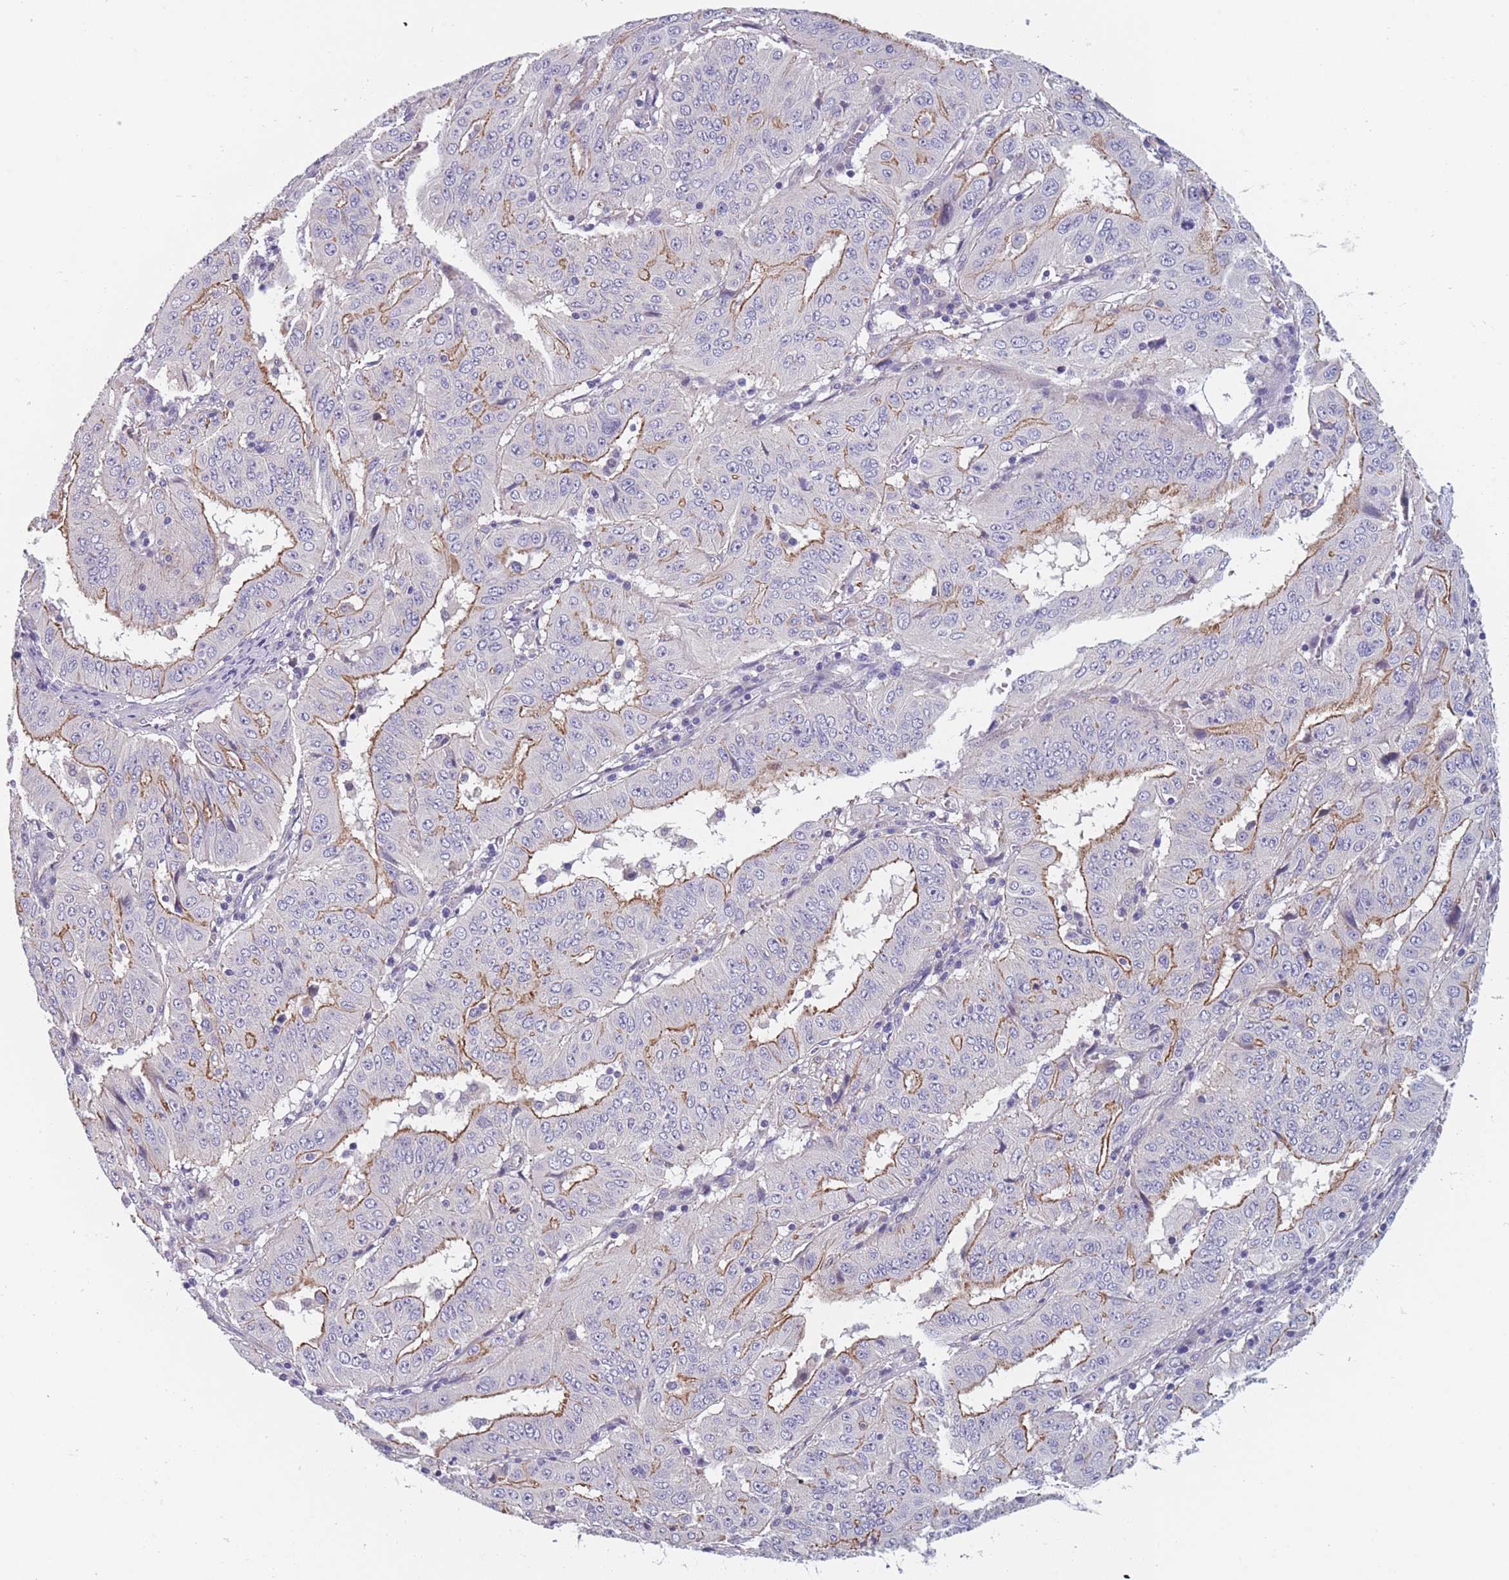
{"staining": {"intensity": "moderate", "quantity": "25%-75%", "location": "cytoplasmic/membranous"}, "tissue": "pancreatic cancer", "cell_type": "Tumor cells", "image_type": "cancer", "snomed": [{"axis": "morphology", "description": "Adenocarcinoma, NOS"}, {"axis": "topography", "description": "Pancreas"}], "caption": "A brown stain labels moderate cytoplasmic/membranous staining of a protein in pancreatic cancer tumor cells. (IHC, brightfield microscopy, high magnification).", "gene": "FAM83F", "patient": {"sex": "male", "age": 63}}